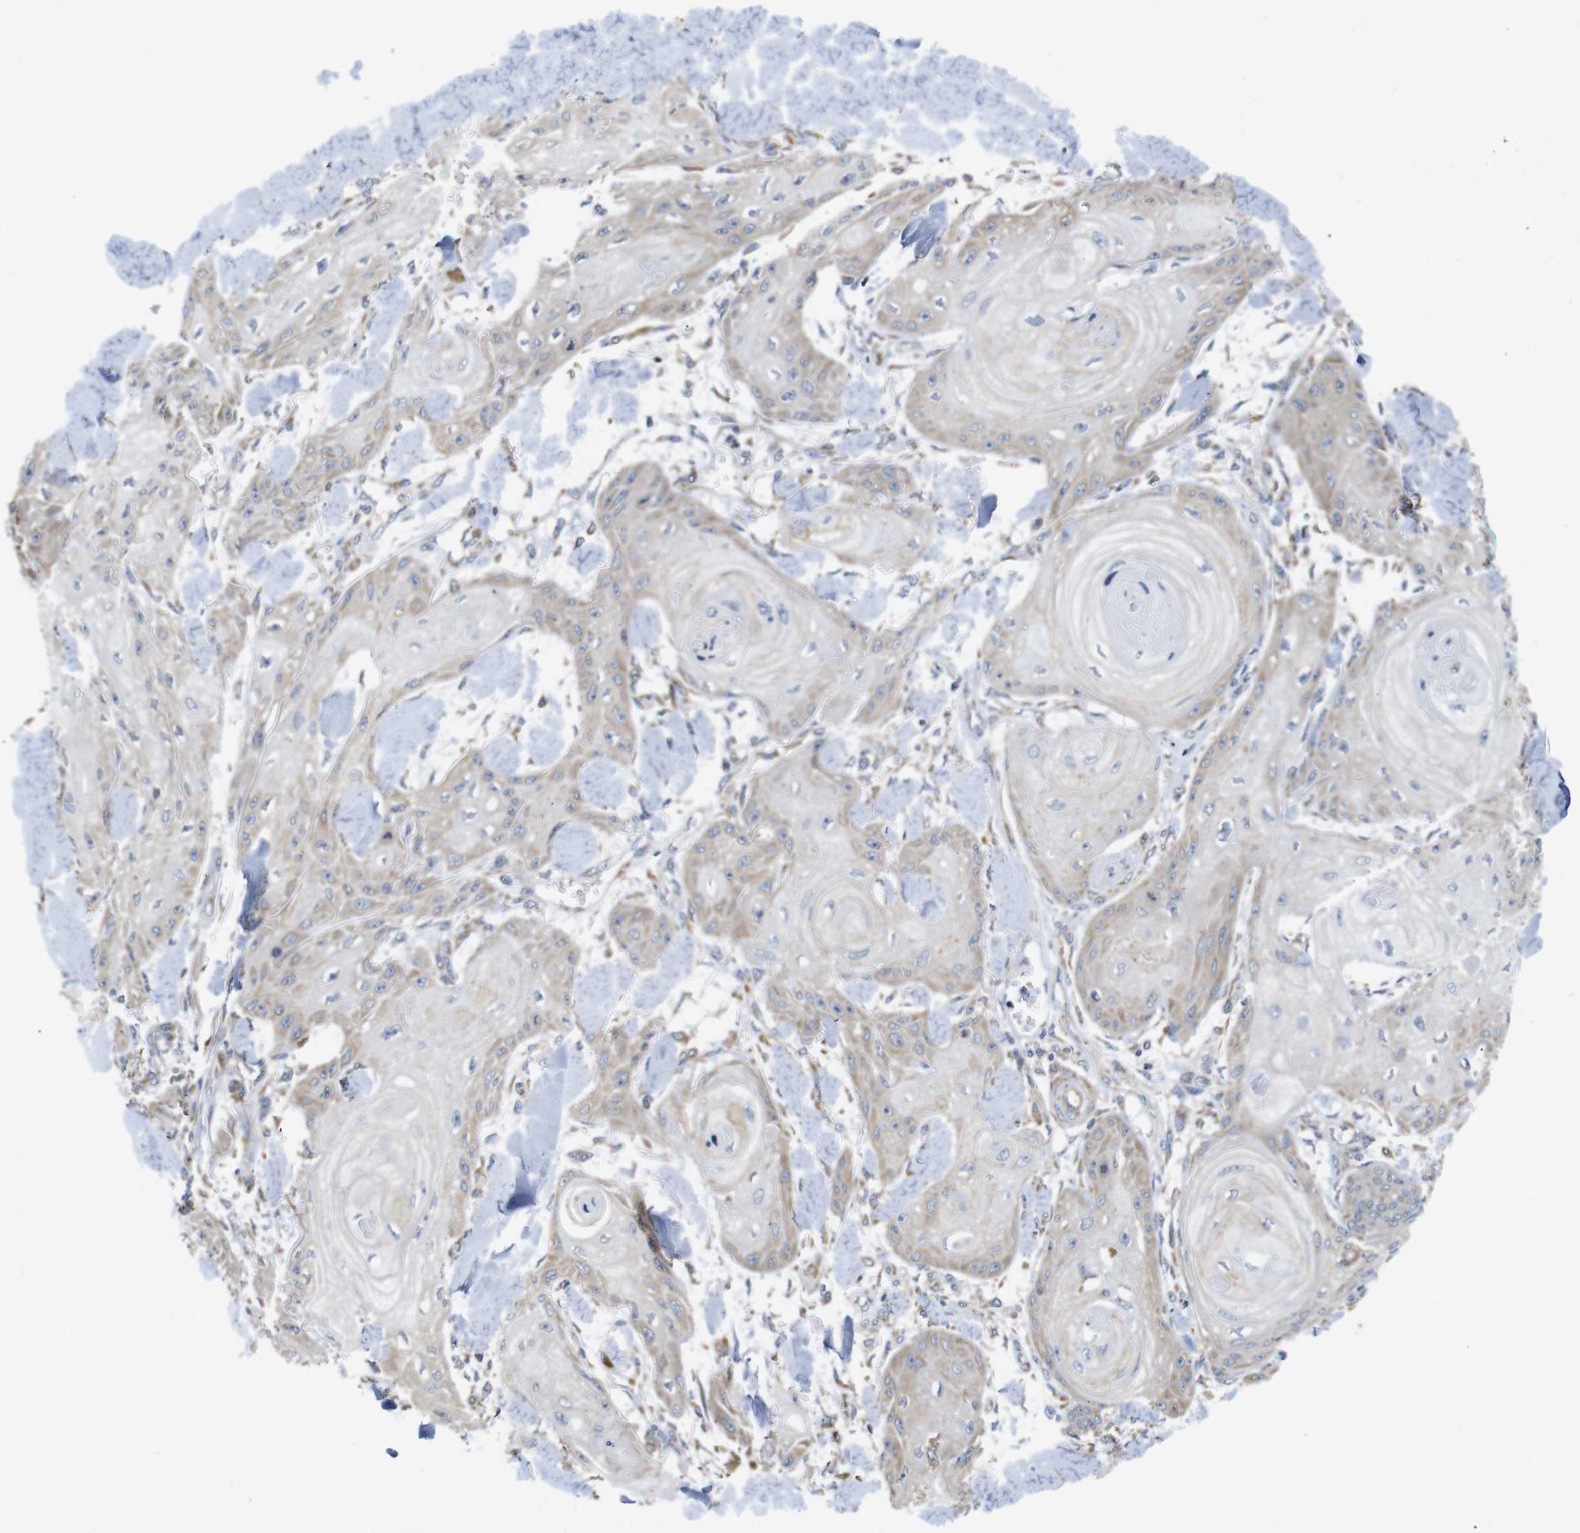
{"staining": {"intensity": "weak", "quantity": ">75%", "location": "cytoplasmic/membranous"}, "tissue": "skin cancer", "cell_type": "Tumor cells", "image_type": "cancer", "snomed": [{"axis": "morphology", "description": "Squamous cell carcinoma, NOS"}, {"axis": "topography", "description": "Skin"}], "caption": "A high-resolution histopathology image shows immunohistochemistry (IHC) staining of squamous cell carcinoma (skin), which reveals weak cytoplasmic/membranous expression in approximately >75% of tumor cells.", "gene": "MARCHF7", "patient": {"sex": "male", "age": 74}}